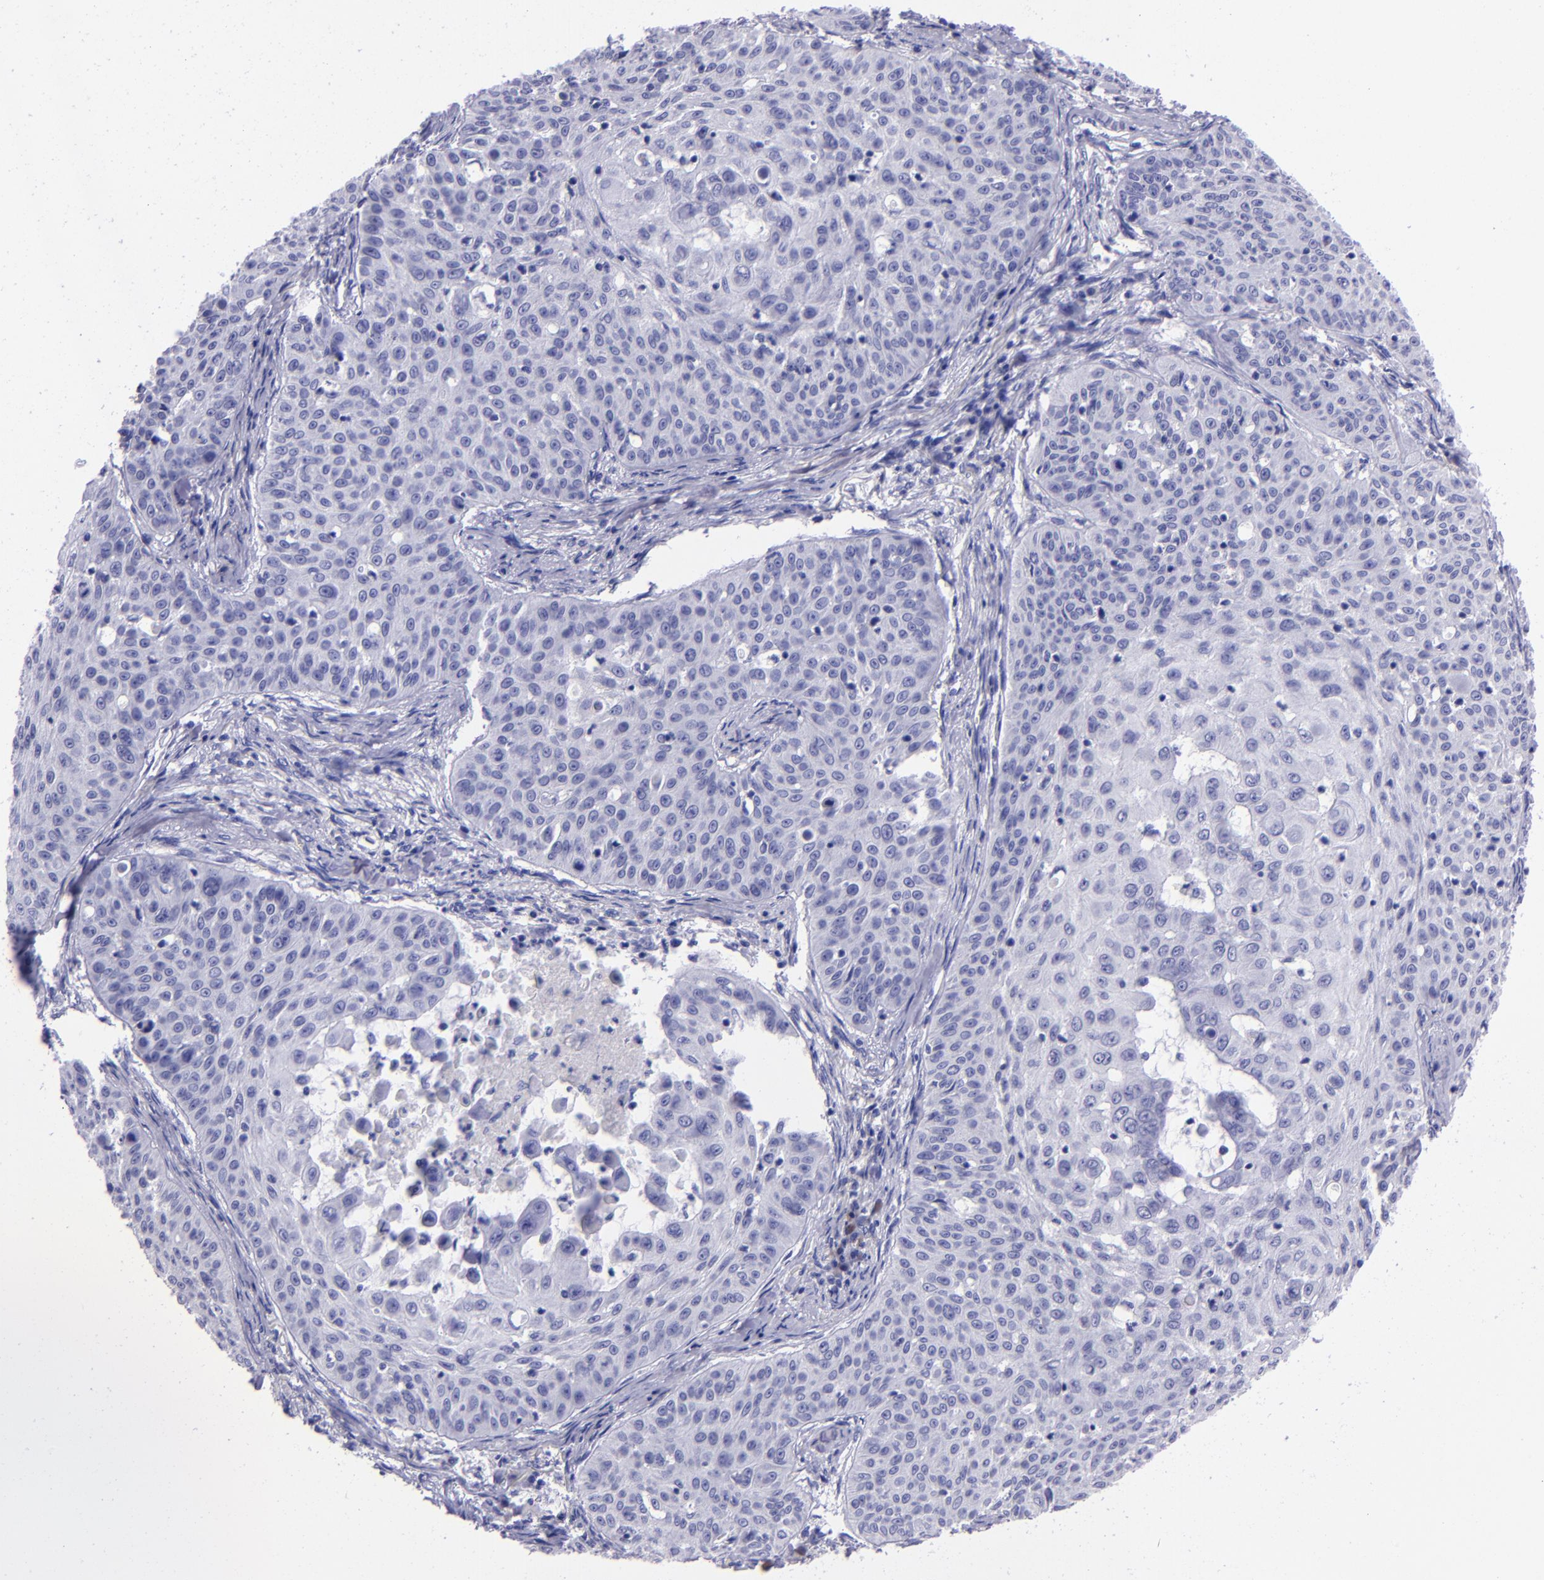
{"staining": {"intensity": "negative", "quantity": "none", "location": "none"}, "tissue": "skin cancer", "cell_type": "Tumor cells", "image_type": "cancer", "snomed": [{"axis": "morphology", "description": "Squamous cell carcinoma, NOS"}, {"axis": "topography", "description": "Skin"}], "caption": "Protein analysis of skin squamous cell carcinoma shows no significant staining in tumor cells. (IHC, brightfield microscopy, high magnification).", "gene": "TYRP1", "patient": {"sex": "male", "age": 82}}